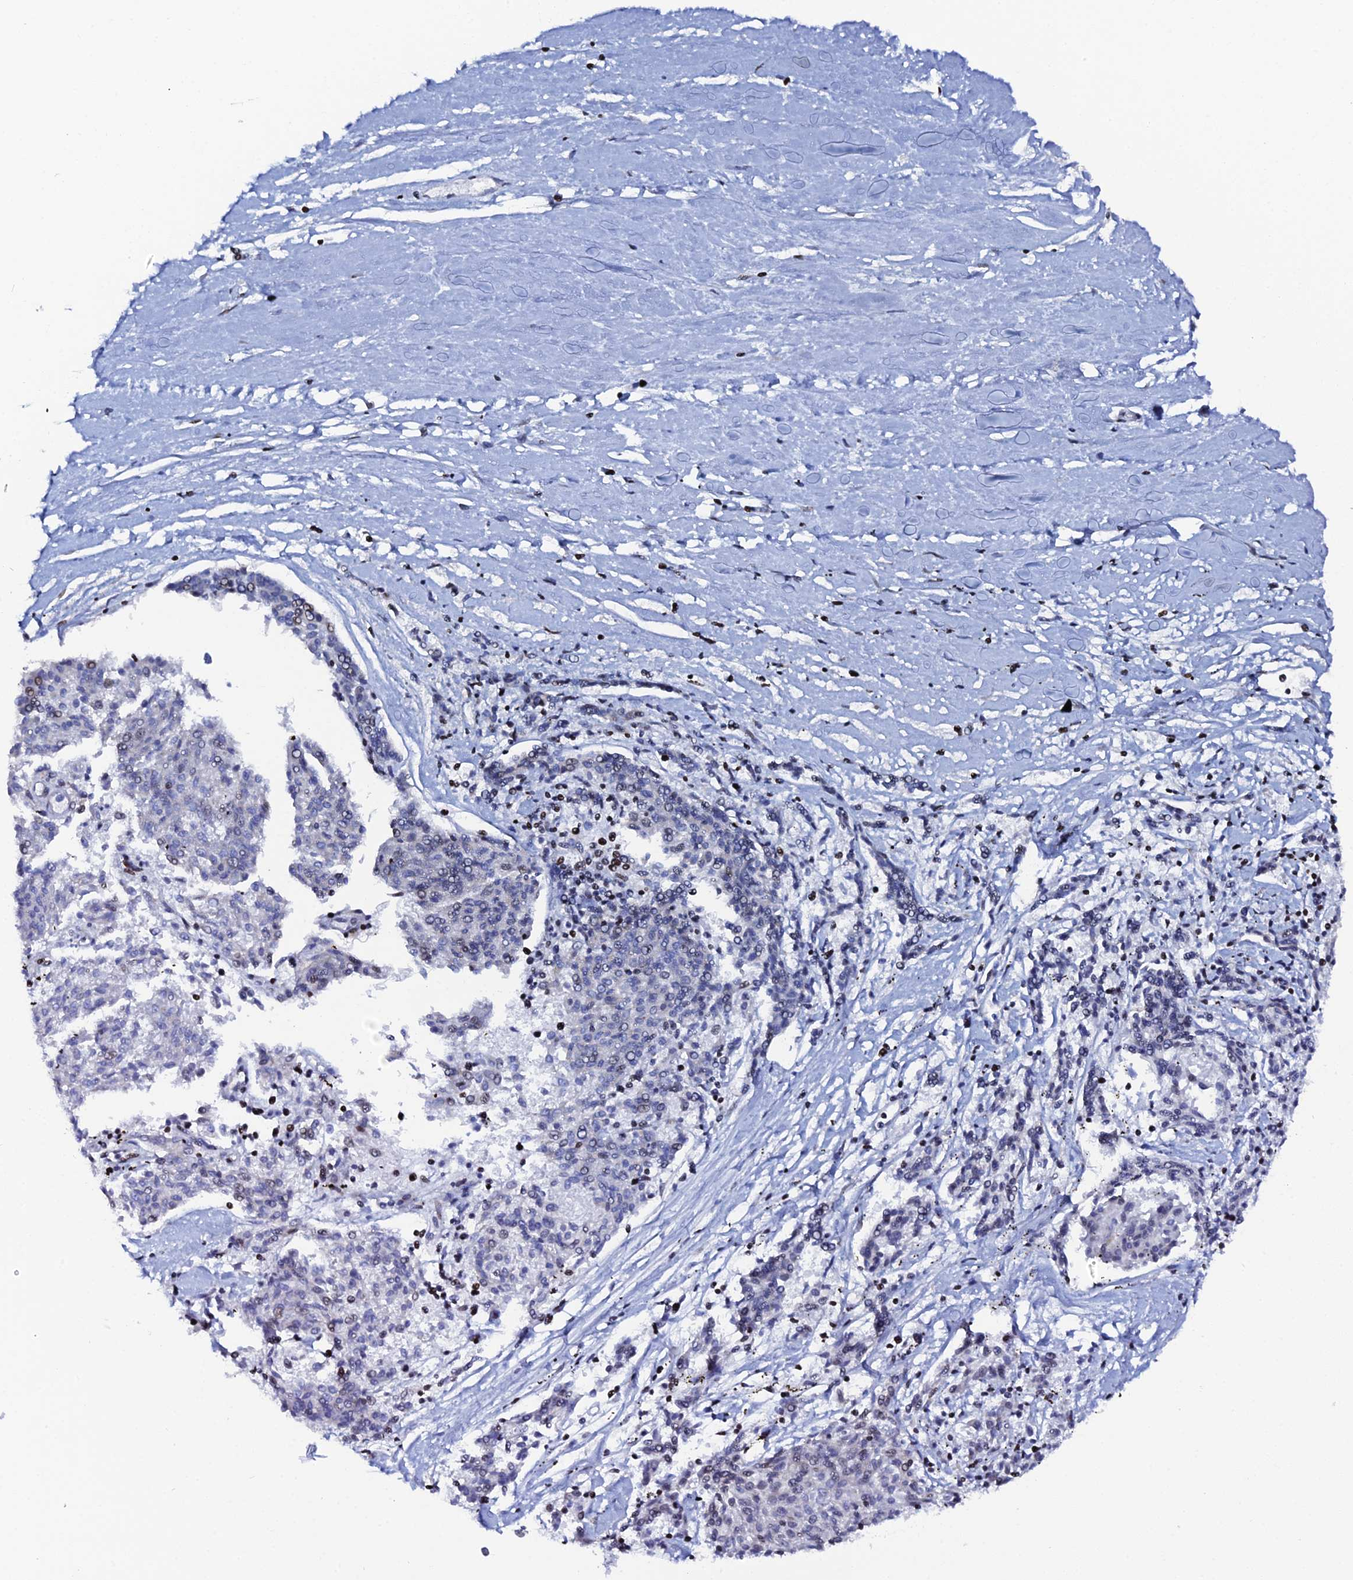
{"staining": {"intensity": "negative", "quantity": "none", "location": "none"}, "tissue": "melanoma", "cell_type": "Tumor cells", "image_type": "cancer", "snomed": [{"axis": "morphology", "description": "Malignant melanoma, NOS"}, {"axis": "topography", "description": "Skin"}], "caption": "An immunohistochemistry (IHC) photomicrograph of melanoma is shown. There is no staining in tumor cells of melanoma.", "gene": "MYNN", "patient": {"sex": "female", "age": 72}}